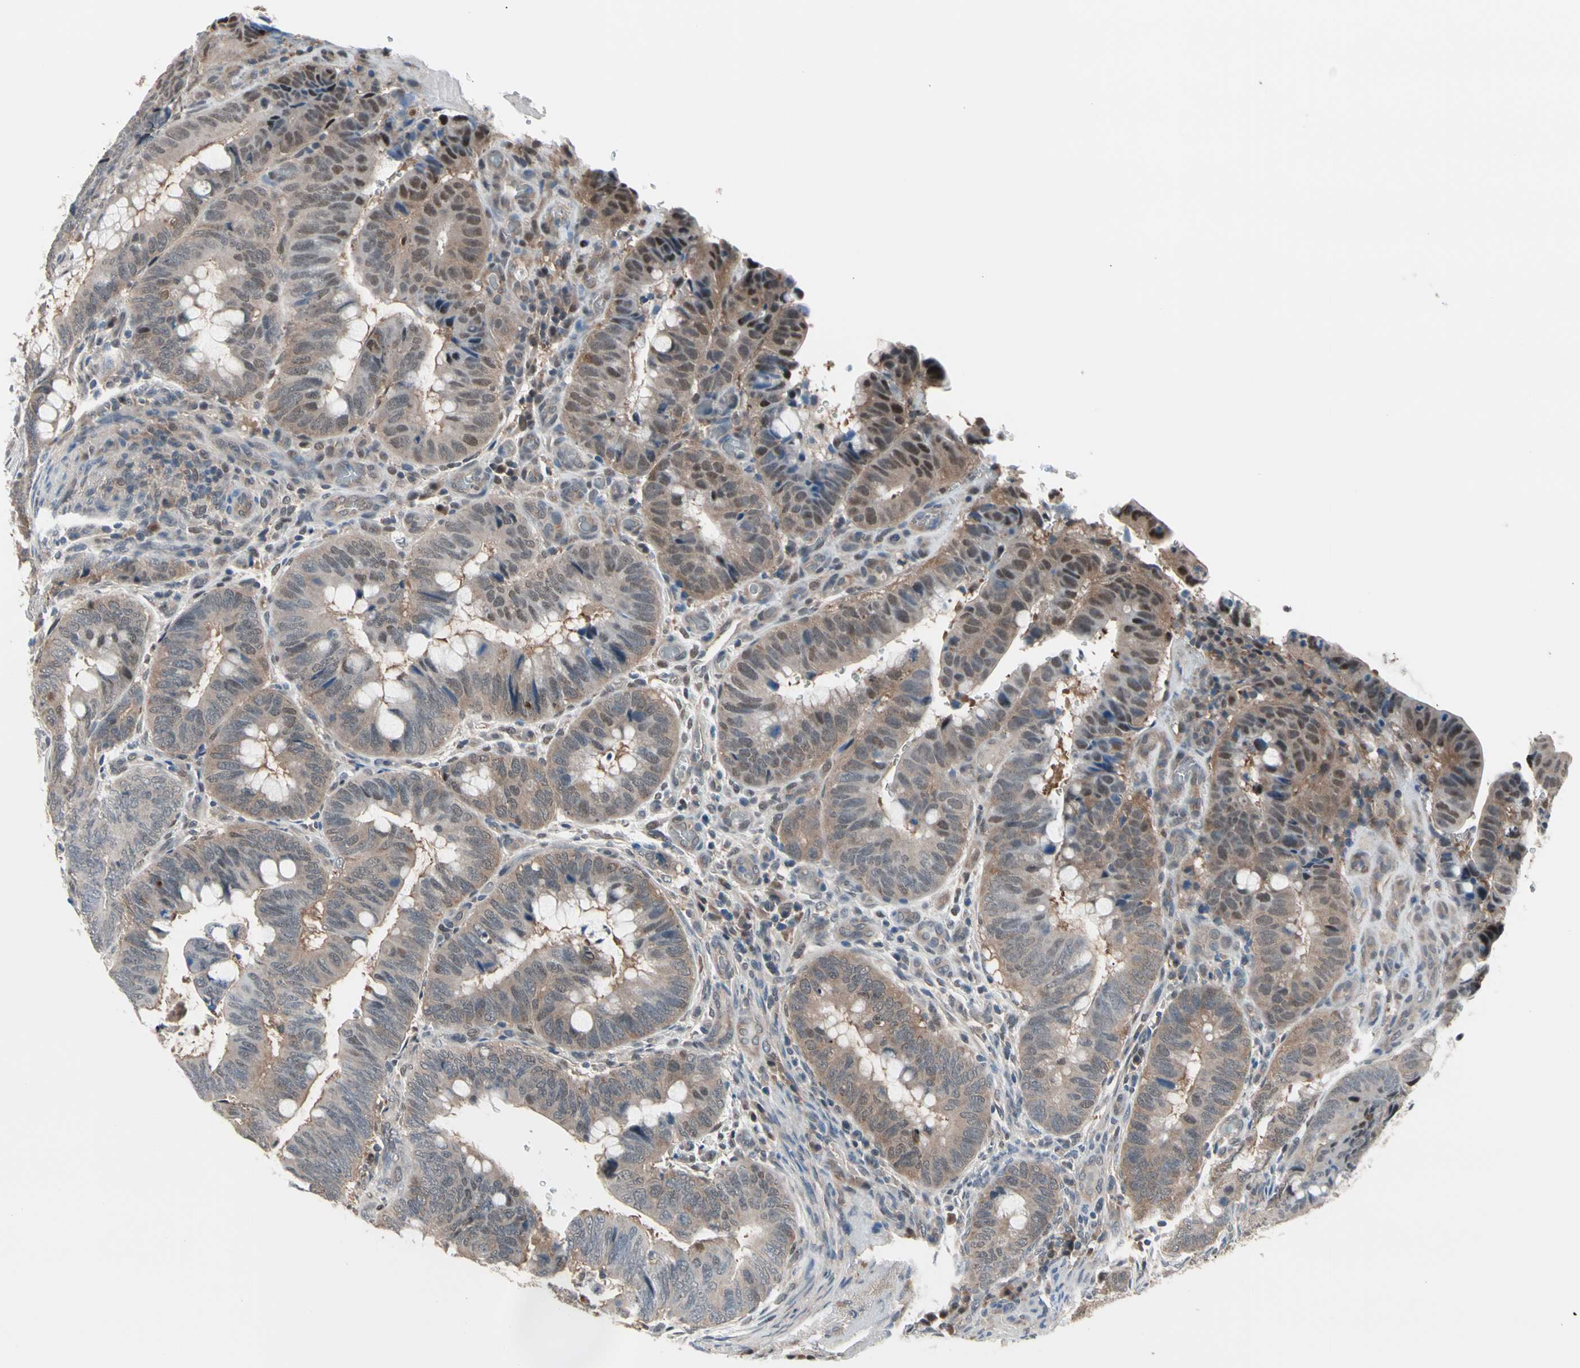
{"staining": {"intensity": "moderate", "quantity": ">75%", "location": "cytoplasmic/membranous"}, "tissue": "colorectal cancer", "cell_type": "Tumor cells", "image_type": "cancer", "snomed": [{"axis": "morphology", "description": "Normal tissue, NOS"}, {"axis": "morphology", "description": "Adenocarcinoma, NOS"}, {"axis": "topography", "description": "Rectum"}, {"axis": "topography", "description": "Peripheral nerve tissue"}], "caption": "Approximately >75% of tumor cells in human colorectal cancer display moderate cytoplasmic/membranous protein staining as visualized by brown immunohistochemical staining.", "gene": "PSMA2", "patient": {"sex": "male", "age": 92}}